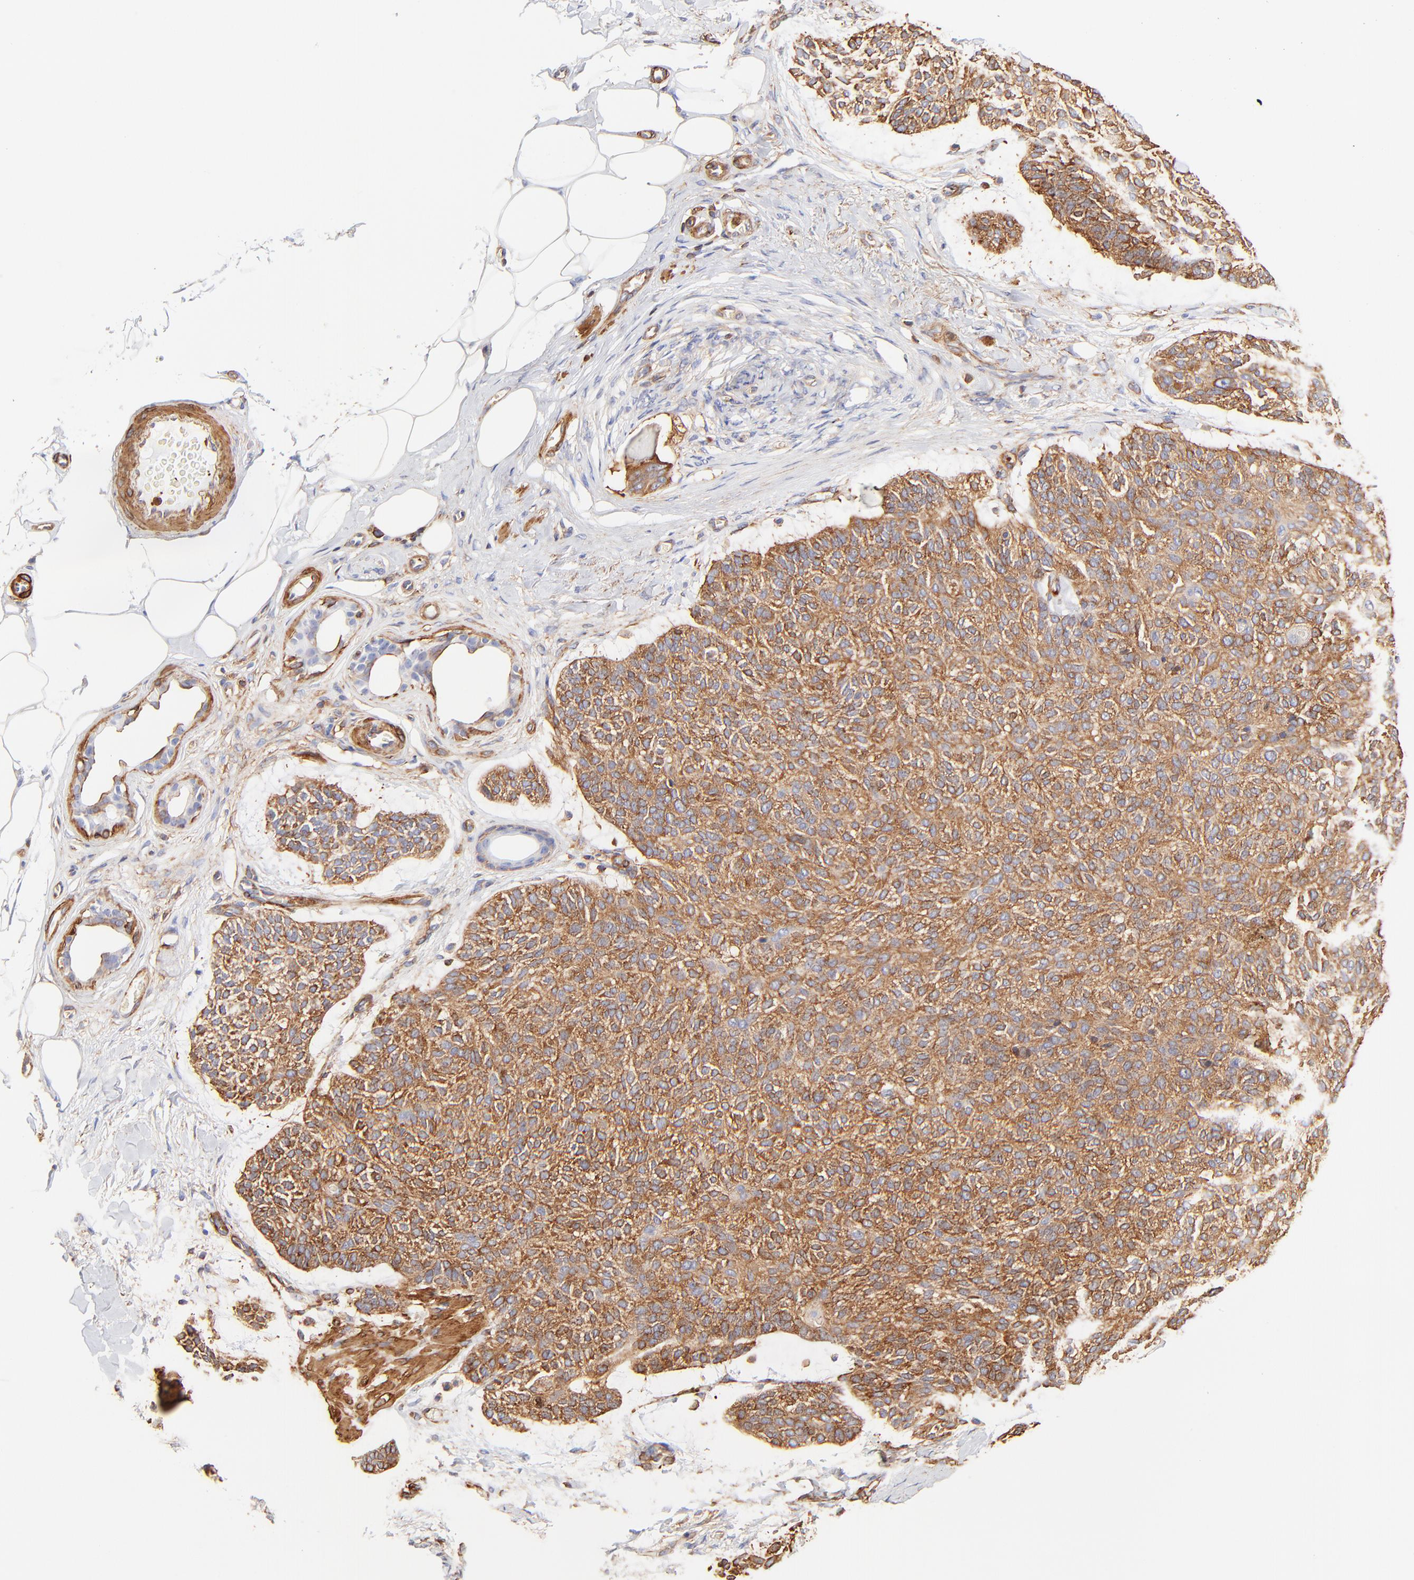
{"staining": {"intensity": "strong", "quantity": ">75%", "location": "cytoplasmic/membranous"}, "tissue": "skin cancer", "cell_type": "Tumor cells", "image_type": "cancer", "snomed": [{"axis": "morphology", "description": "Normal tissue, NOS"}, {"axis": "morphology", "description": "Basal cell carcinoma"}, {"axis": "topography", "description": "Skin"}], "caption": "Immunohistochemical staining of basal cell carcinoma (skin) exhibits high levels of strong cytoplasmic/membranous staining in approximately >75% of tumor cells. The protein is stained brown, and the nuclei are stained in blue (DAB IHC with brightfield microscopy, high magnification).", "gene": "FLNA", "patient": {"sex": "female", "age": 70}}